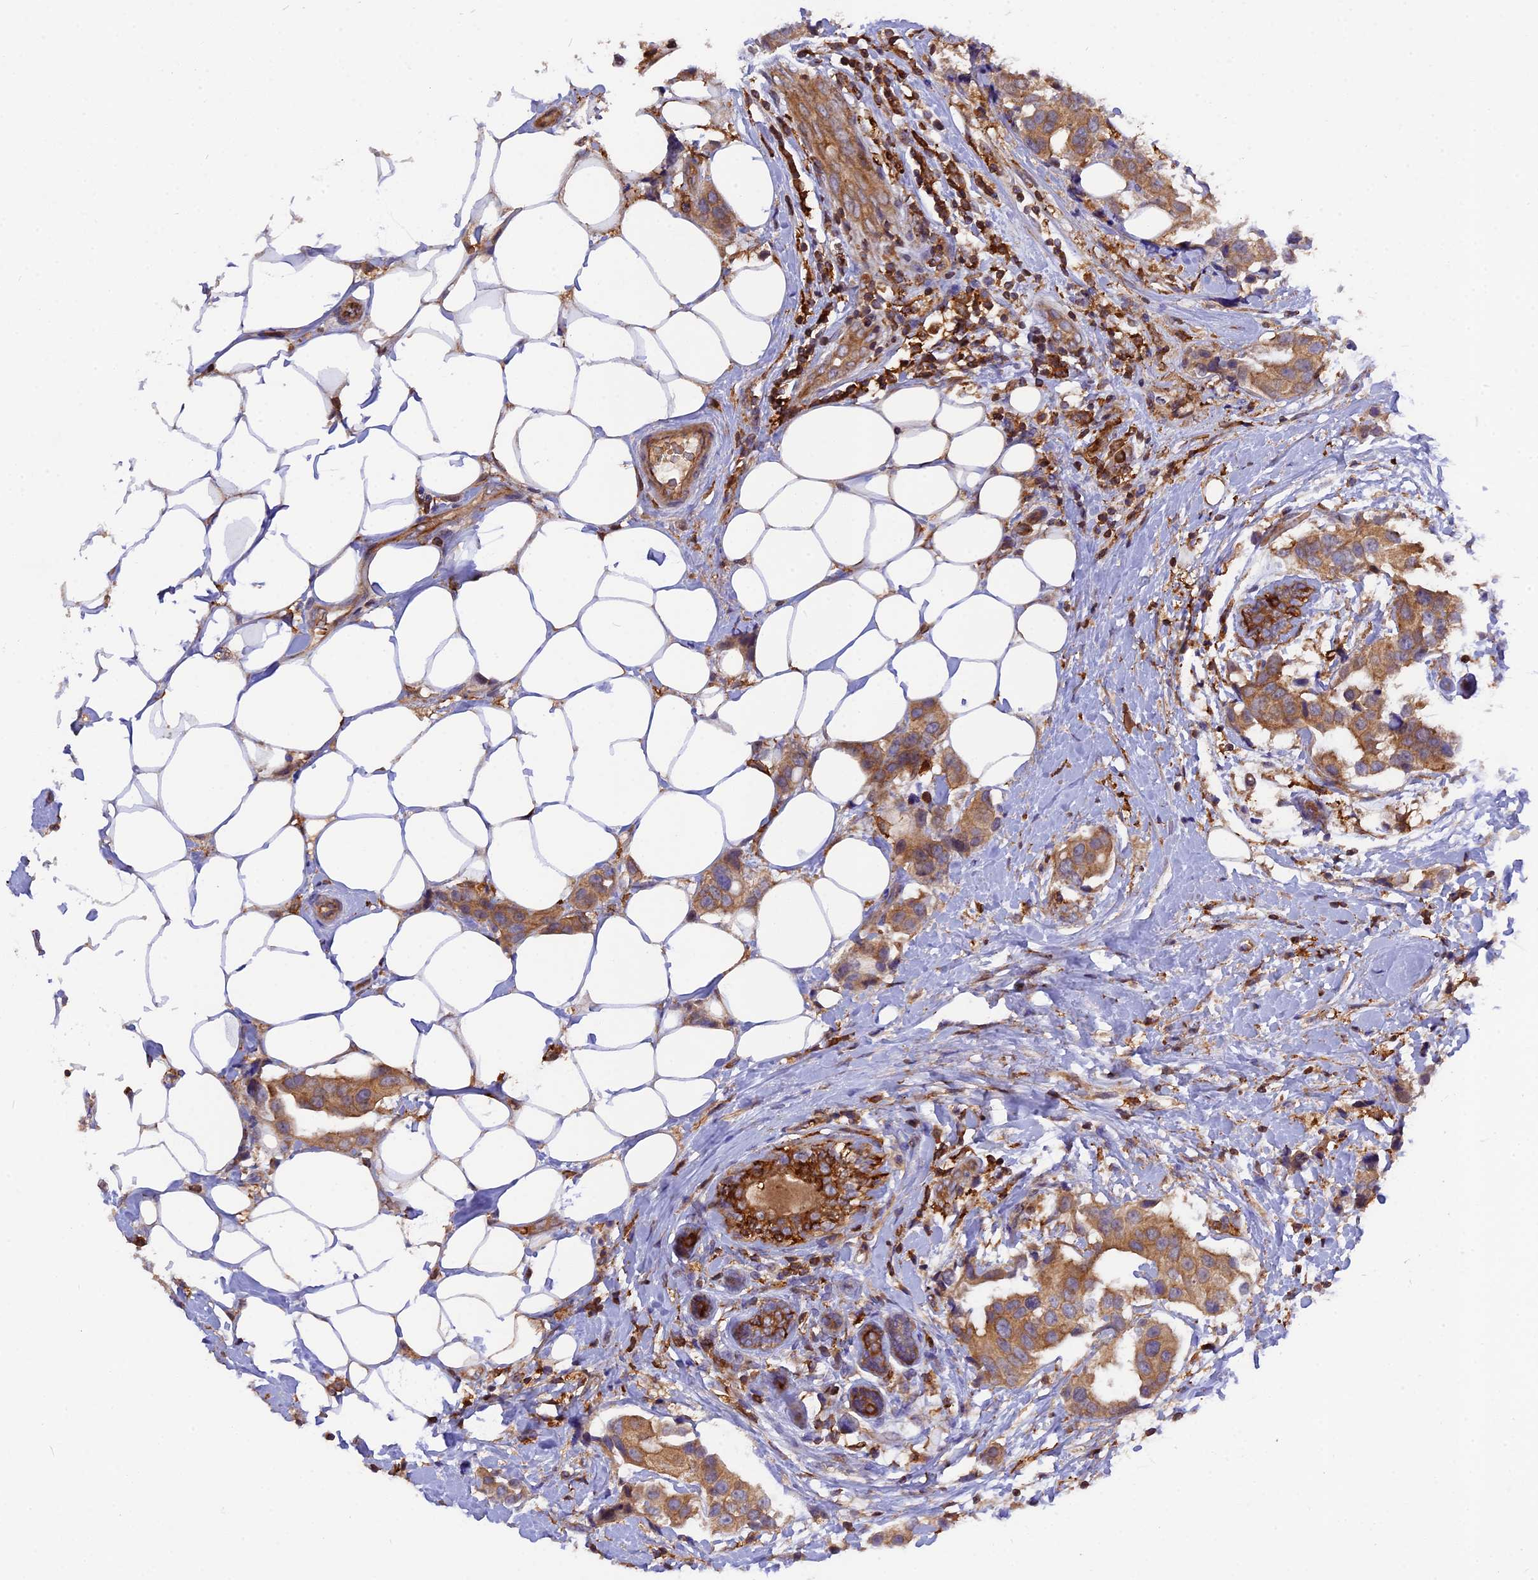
{"staining": {"intensity": "moderate", "quantity": ">75%", "location": "cytoplasmic/membranous"}, "tissue": "breast cancer", "cell_type": "Tumor cells", "image_type": "cancer", "snomed": [{"axis": "morphology", "description": "Normal tissue, NOS"}, {"axis": "morphology", "description": "Duct carcinoma"}, {"axis": "topography", "description": "Breast"}], "caption": "Human breast invasive ductal carcinoma stained for a protein (brown) reveals moderate cytoplasmic/membranous positive staining in about >75% of tumor cells.", "gene": "MYO9B", "patient": {"sex": "female", "age": 39}}